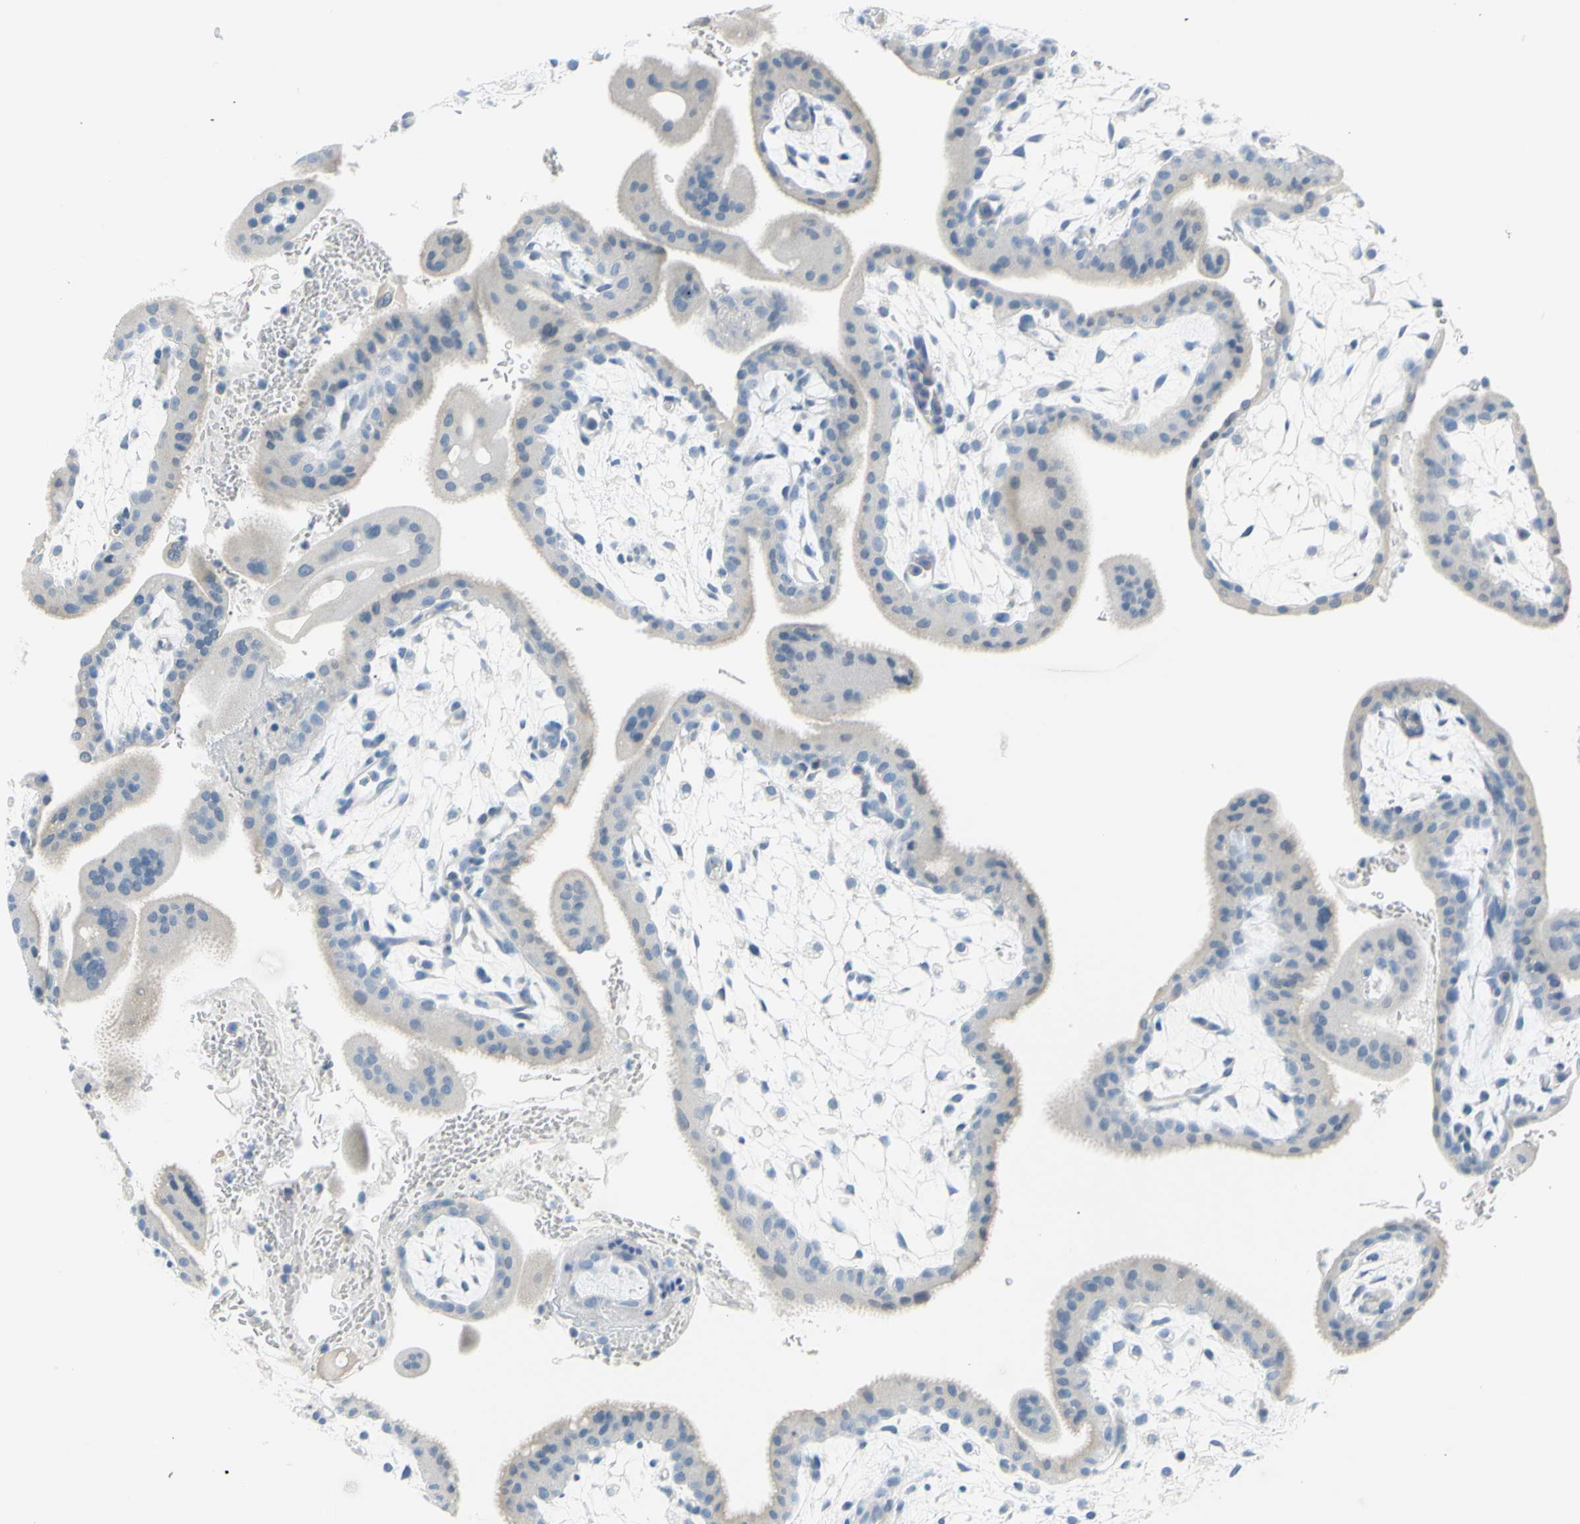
{"staining": {"intensity": "negative", "quantity": "none", "location": "none"}, "tissue": "placenta", "cell_type": "Decidual cells", "image_type": "normal", "snomed": [{"axis": "morphology", "description": "Normal tissue, NOS"}, {"axis": "topography", "description": "Placenta"}], "caption": "An IHC histopathology image of benign placenta is shown. There is no staining in decidual cells of placenta. Nuclei are stained in blue.", "gene": "DCT", "patient": {"sex": "female", "age": 35}}